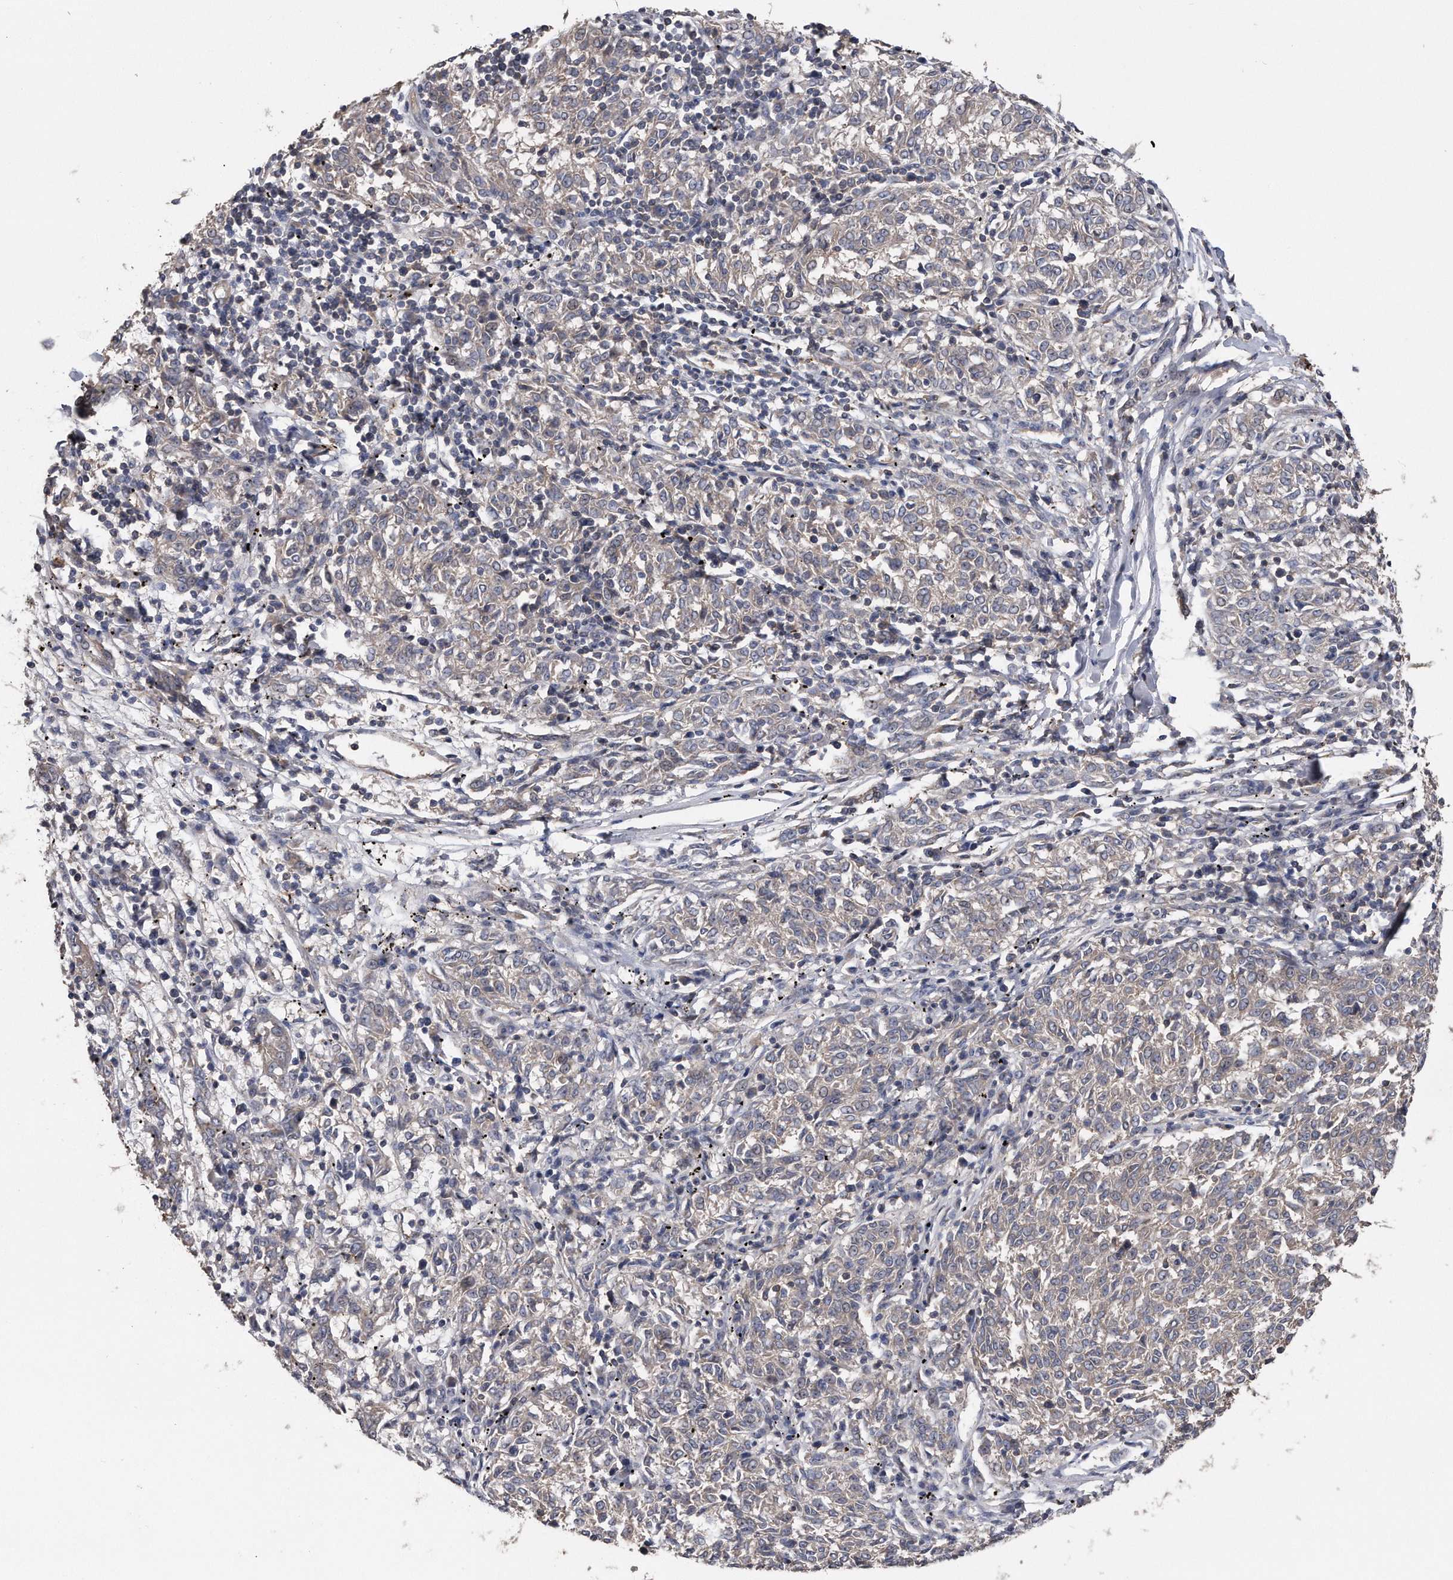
{"staining": {"intensity": "negative", "quantity": "none", "location": "none"}, "tissue": "melanoma", "cell_type": "Tumor cells", "image_type": "cancer", "snomed": [{"axis": "morphology", "description": "Malignant melanoma, NOS"}, {"axis": "topography", "description": "Skin"}], "caption": "High magnification brightfield microscopy of melanoma stained with DAB (3,3'-diaminobenzidine) (brown) and counterstained with hematoxylin (blue): tumor cells show no significant positivity.", "gene": "KCND3", "patient": {"sex": "female", "age": 72}}